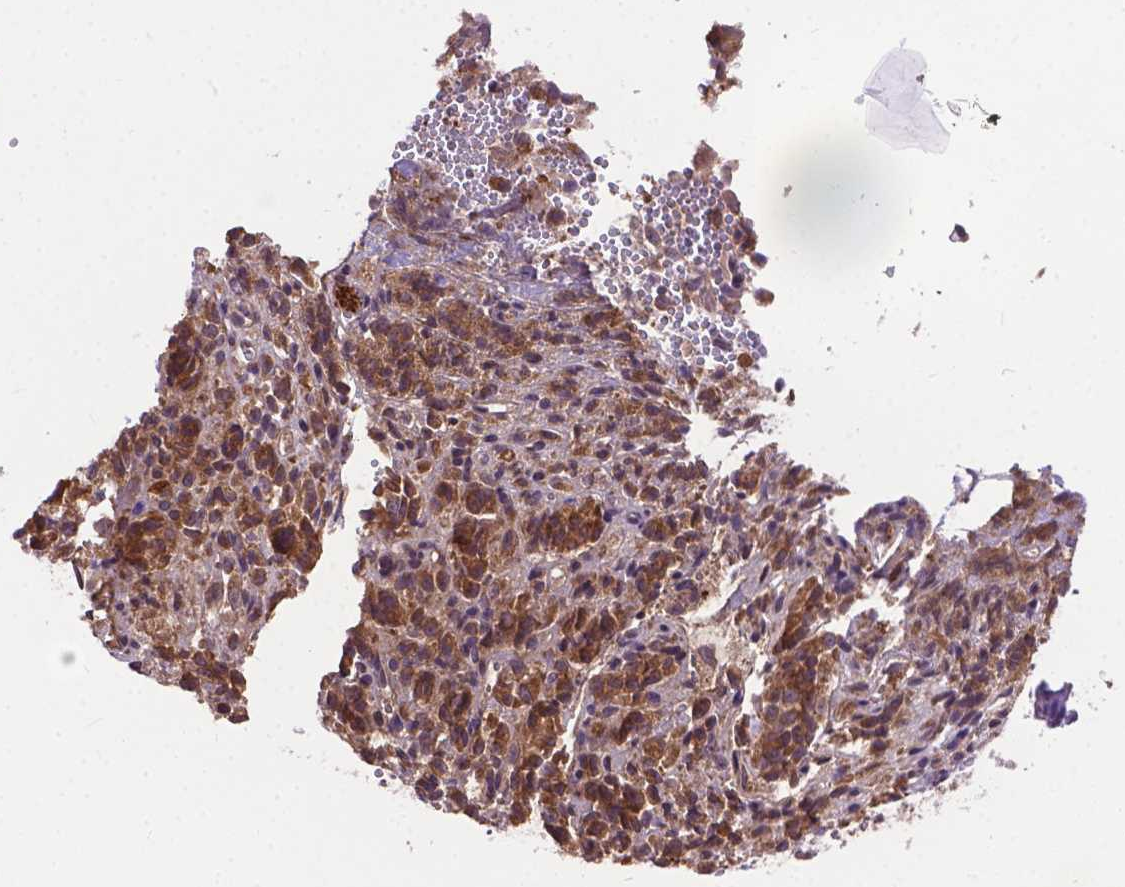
{"staining": {"intensity": "moderate", "quantity": ">75%", "location": "cytoplasmic/membranous"}, "tissue": "melanoma", "cell_type": "Tumor cells", "image_type": "cancer", "snomed": [{"axis": "morphology", "description": "Malignant melanoma, Metastatic site"}, {"axis": "topography", "description": "Brain"}], "caption": "Immunohistochemical staining of human melanoma exhibits moderate cytoplasmic/membranous protein positivity in approximately >75% of tumor cells.", "gene": "ZNF616", "patient": {"sex": "female", "age": 56}}